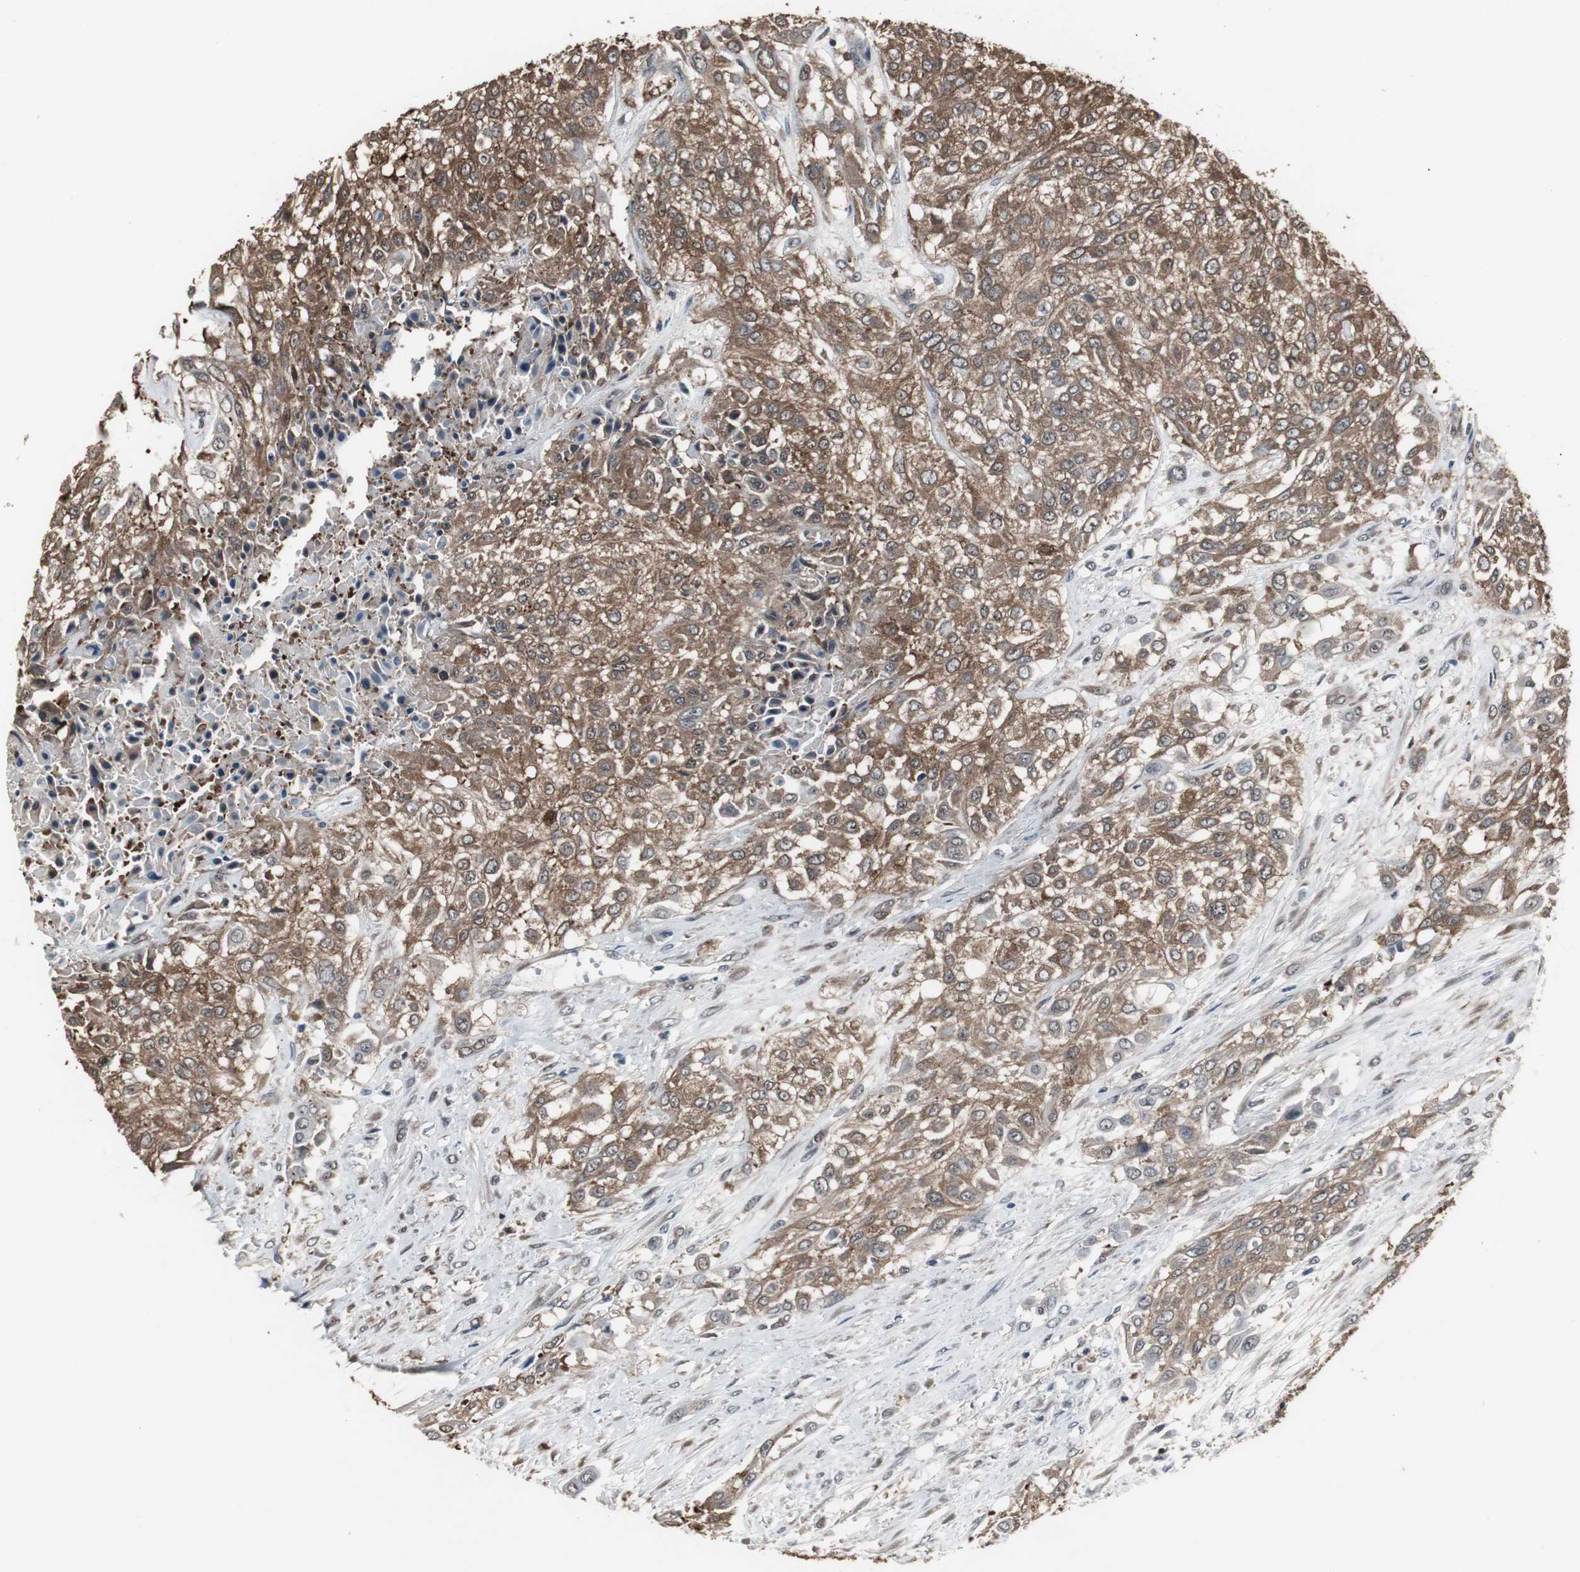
{"staining": {"intensity": "moderate", "quantity": ">75%", "location": "cytoplasmic/membranous"}, "tissue": "urothelial cancer", "cell_type": "Tumor cells", "image_type": "cancer", "snomed": [{"axis": "morphology", "description": "Urothelial carcinoma, High grade"}, {"axis": "topography", "description": "Urinary bladder"}], "caption": "Human urothelial carcinoma (high-grade) stained for a protein (brown) shows moderate cytoplasmic/membranous positive staining in approximately >75% of tumor cells.", "gene": "ZSCAN22", "patient": {"sex": "male", "age": 57}}